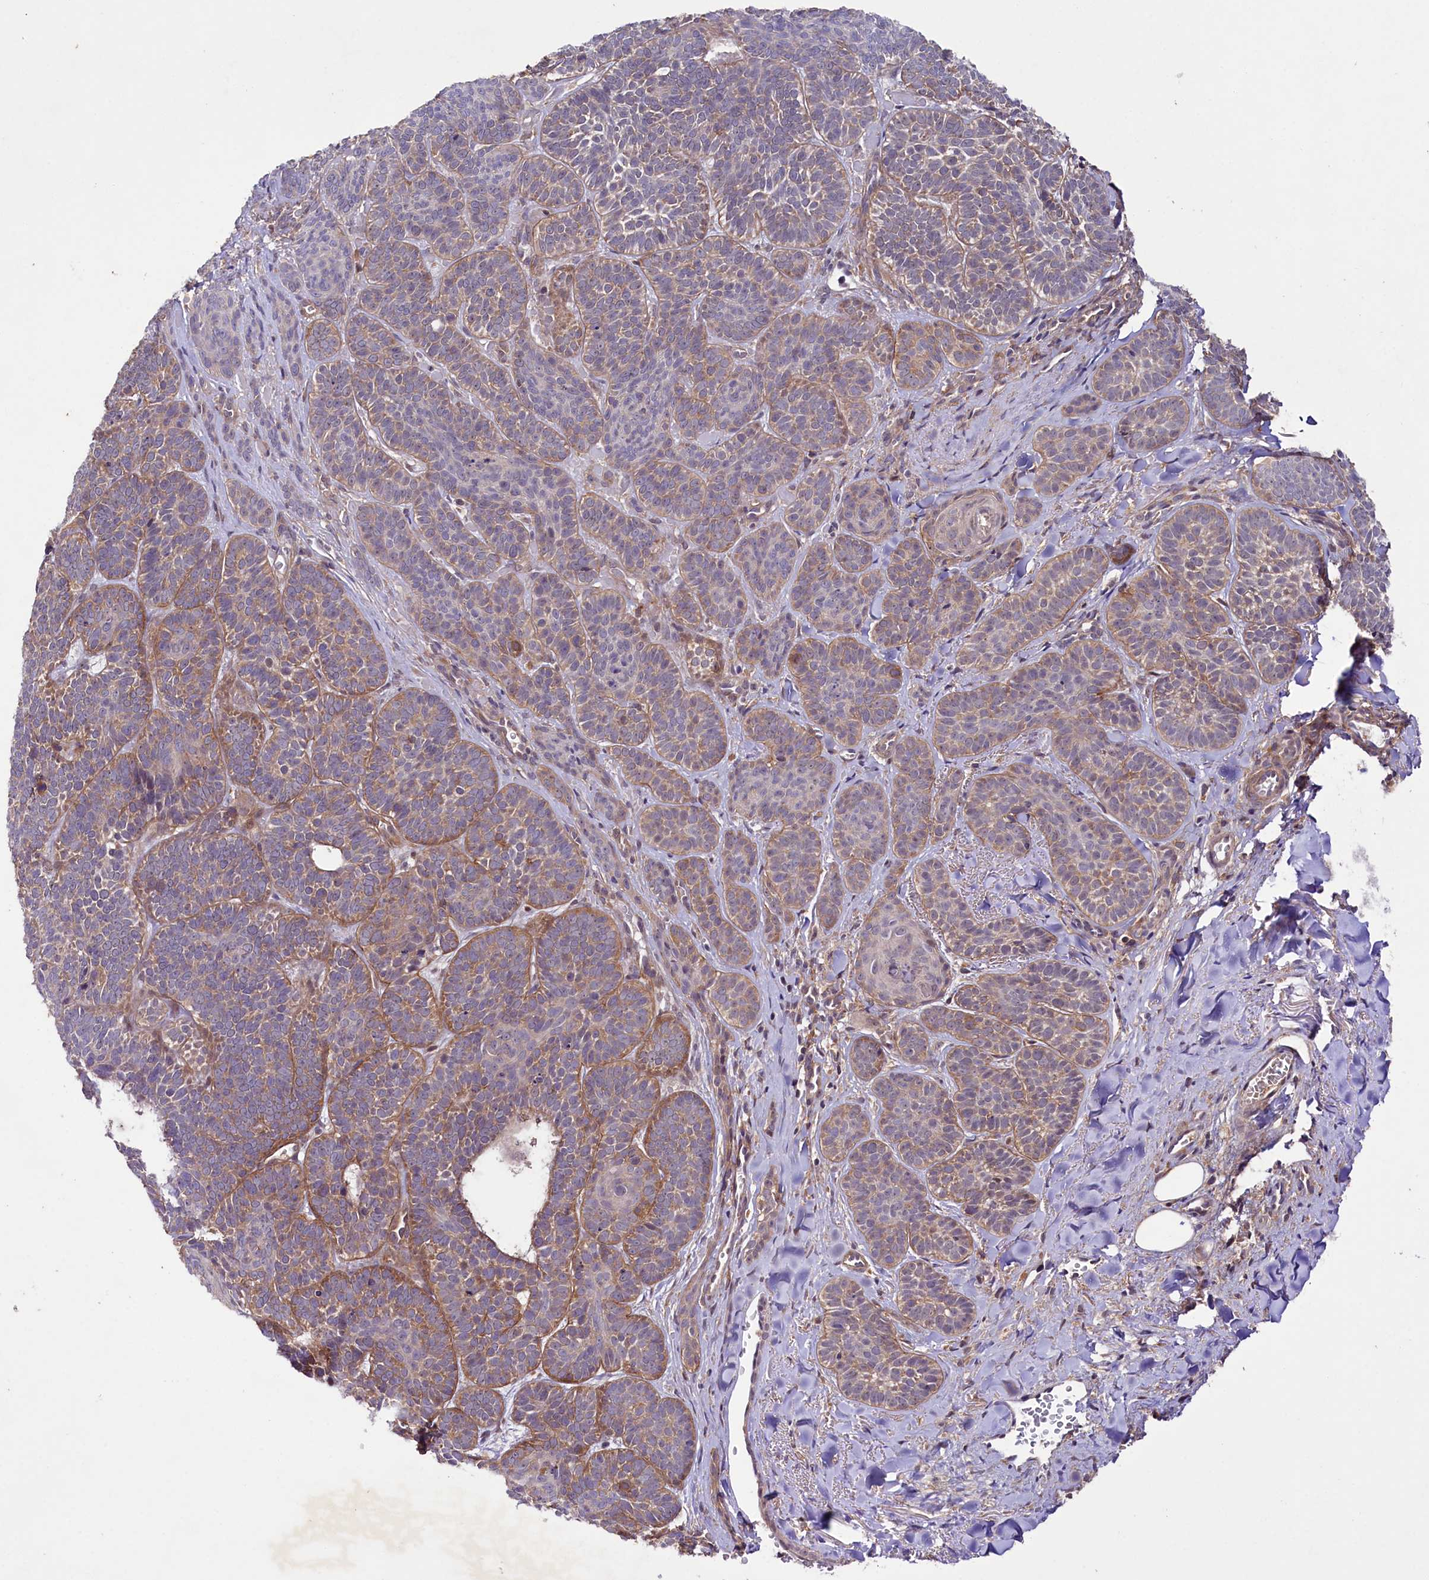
{"staining": {"intensity": "moderate", "quantity": "25%-75%", "location": "cytoplasmic/membranous"}, "tissue": "skin cancer", "cell_type": "Tumor cells", "image_type": "cancer", "snomed": [{"axis": "morphology", "description": "Basal cell carcinoma"}, {"axis": "topography", "description": "Skin"}], "caption": "High-magnification brightfield microscopy of skin cancer (basal cell carcinoma) stained with DAB (3,3'-diaminobenzidine) (brown) and counterstained with hematoxylin (blue). tumor cells exhibit moderate cytoplasmic/membranous expression is appreciated in approximately25%-75% of cells.", "gene": "PHLDB1", "patient": {"sex": "male", "age": 85}}